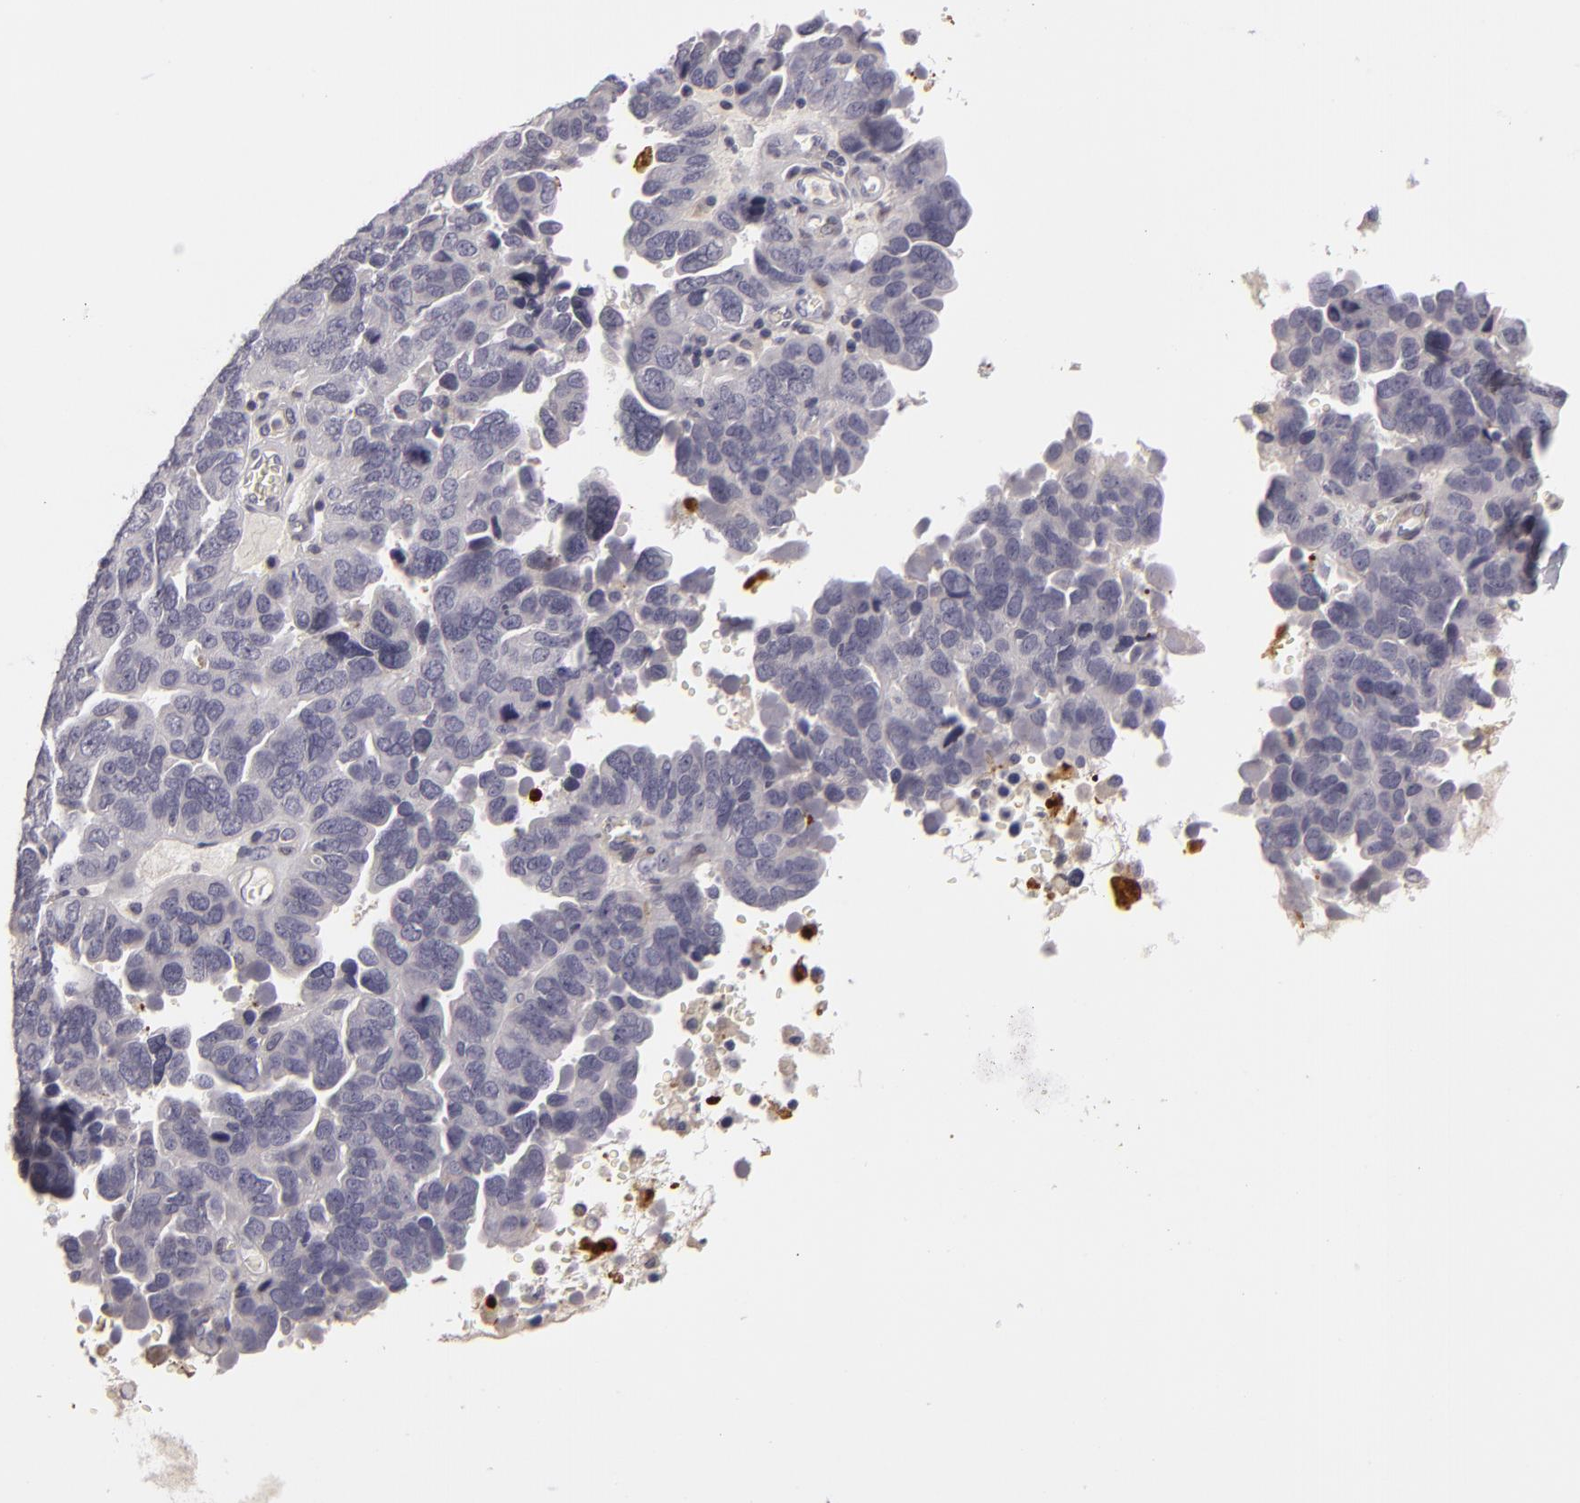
{"staining": {"intensity": "negative", "quantity": "none", "location": "none"}, "tissue": "ovarian cancer", "cell_type": "Tumor cells", "image_type": "cancer", "snomed": [{"axis": "morphology", "description": "Cystadenocarcinoma, serous, NOS"}, {"axis": "topography", "description": "Ovary"}], "caption": "Immunohistochemistry histopathology image of human ovarian serous cystadenocarcinoma stained for a protein (brown), which demonstrates no positivity in tumor cells. The staining is performed using DAB (3,3'-diaminobenzidine) brown chromogen with nuclei counter-stained in using hematoxylin.", "gene": "EFS", "patient": {"sex": "female", "age": 64}}